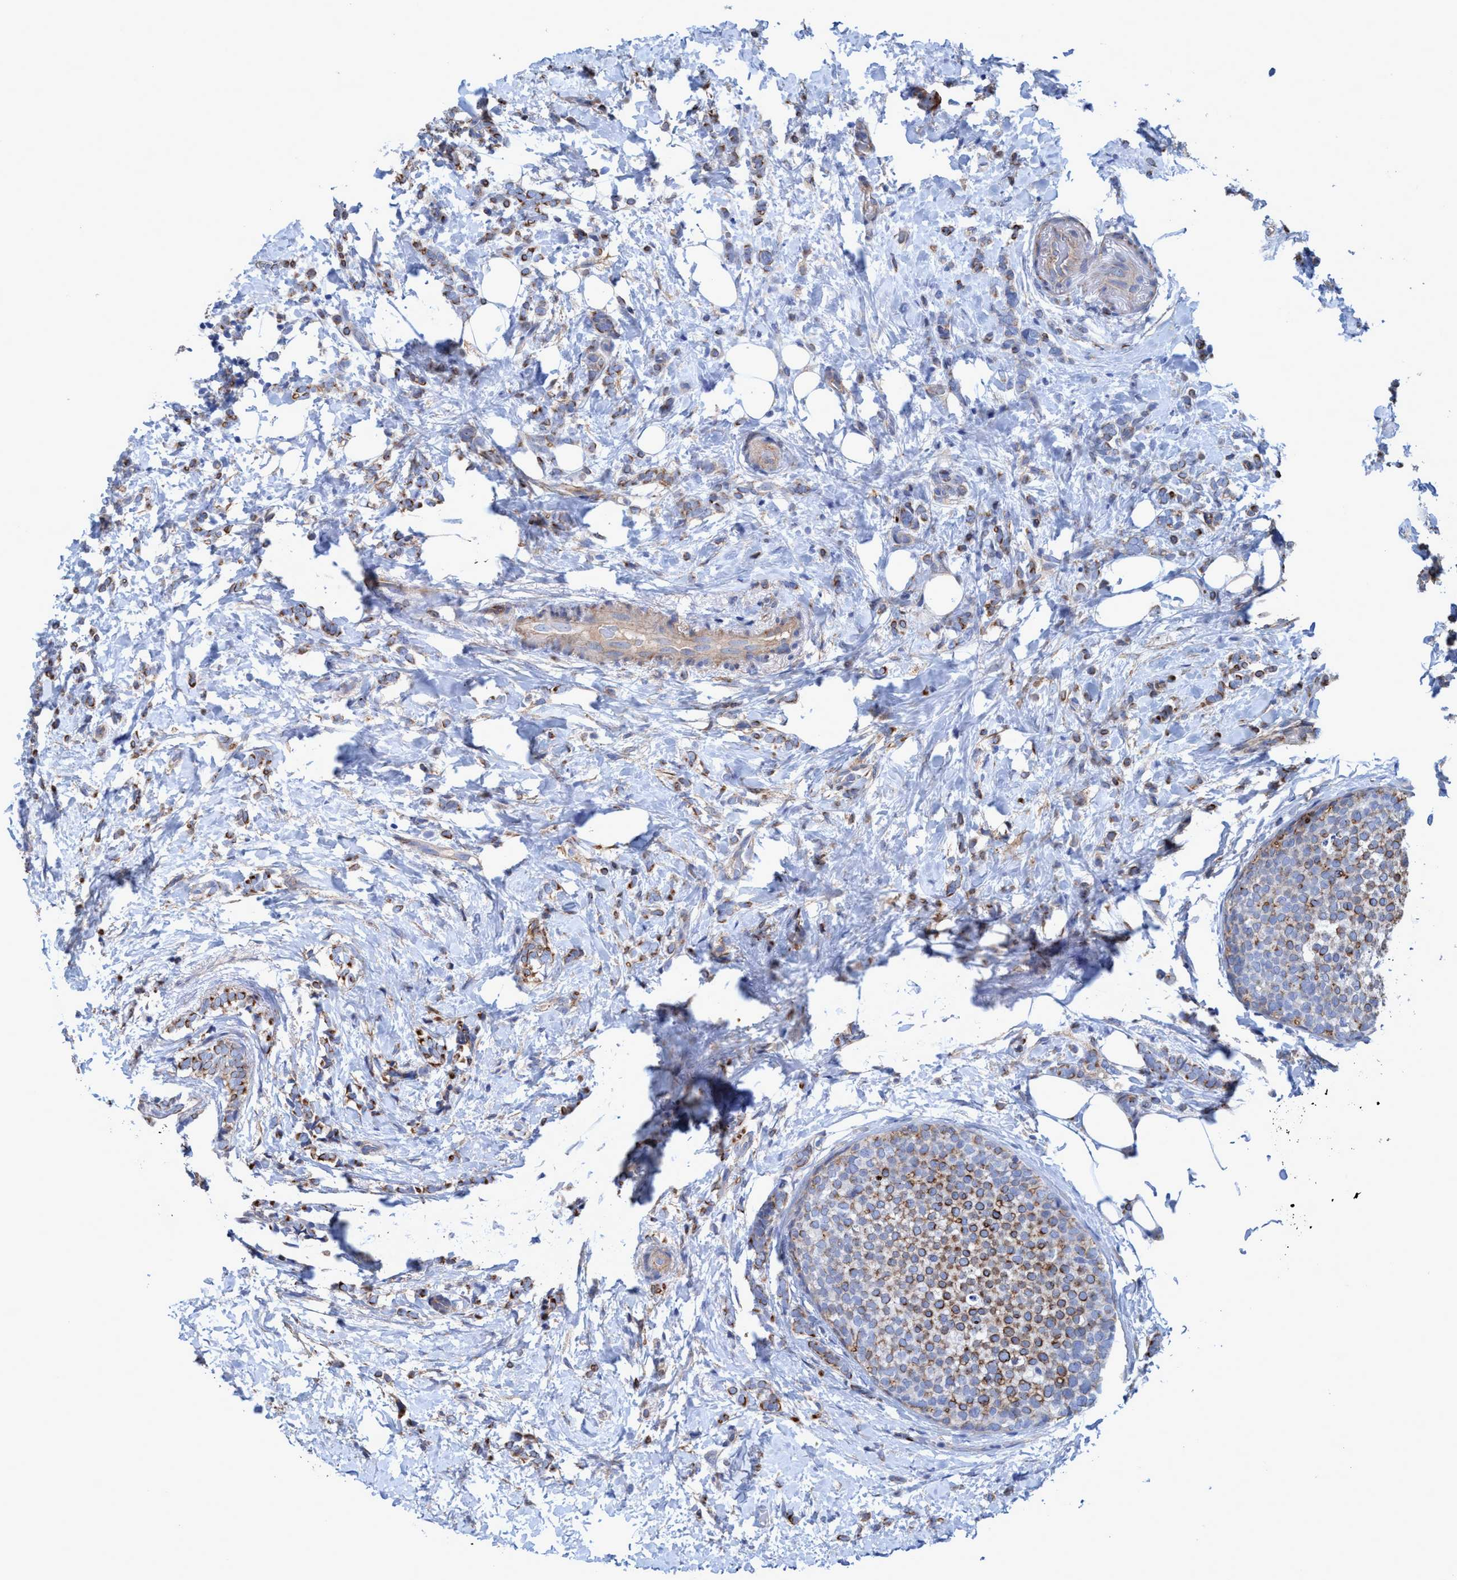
{"staining": {"intensity": "moderate", "quantity": "25%-75%", "location": "cytoplasmic/membranous"}, "tissue": "breast cancer", "cell_type": "Tumor cells", "image_type": "cancer", "snomed": [{"axis": "morphology", "description": "Lobular carcinoma"}, {"axis": "topography", "description": "Breast"}], "caption": "Brown immunohistochemical staining in breast cancer (lobular carcinoma) reveals moderate cytoplasmic/membranous staining in approximately 25%-75% of tumor cells.", "gene": "GULP1", "patient": {"sex": "female", "age": 50}}